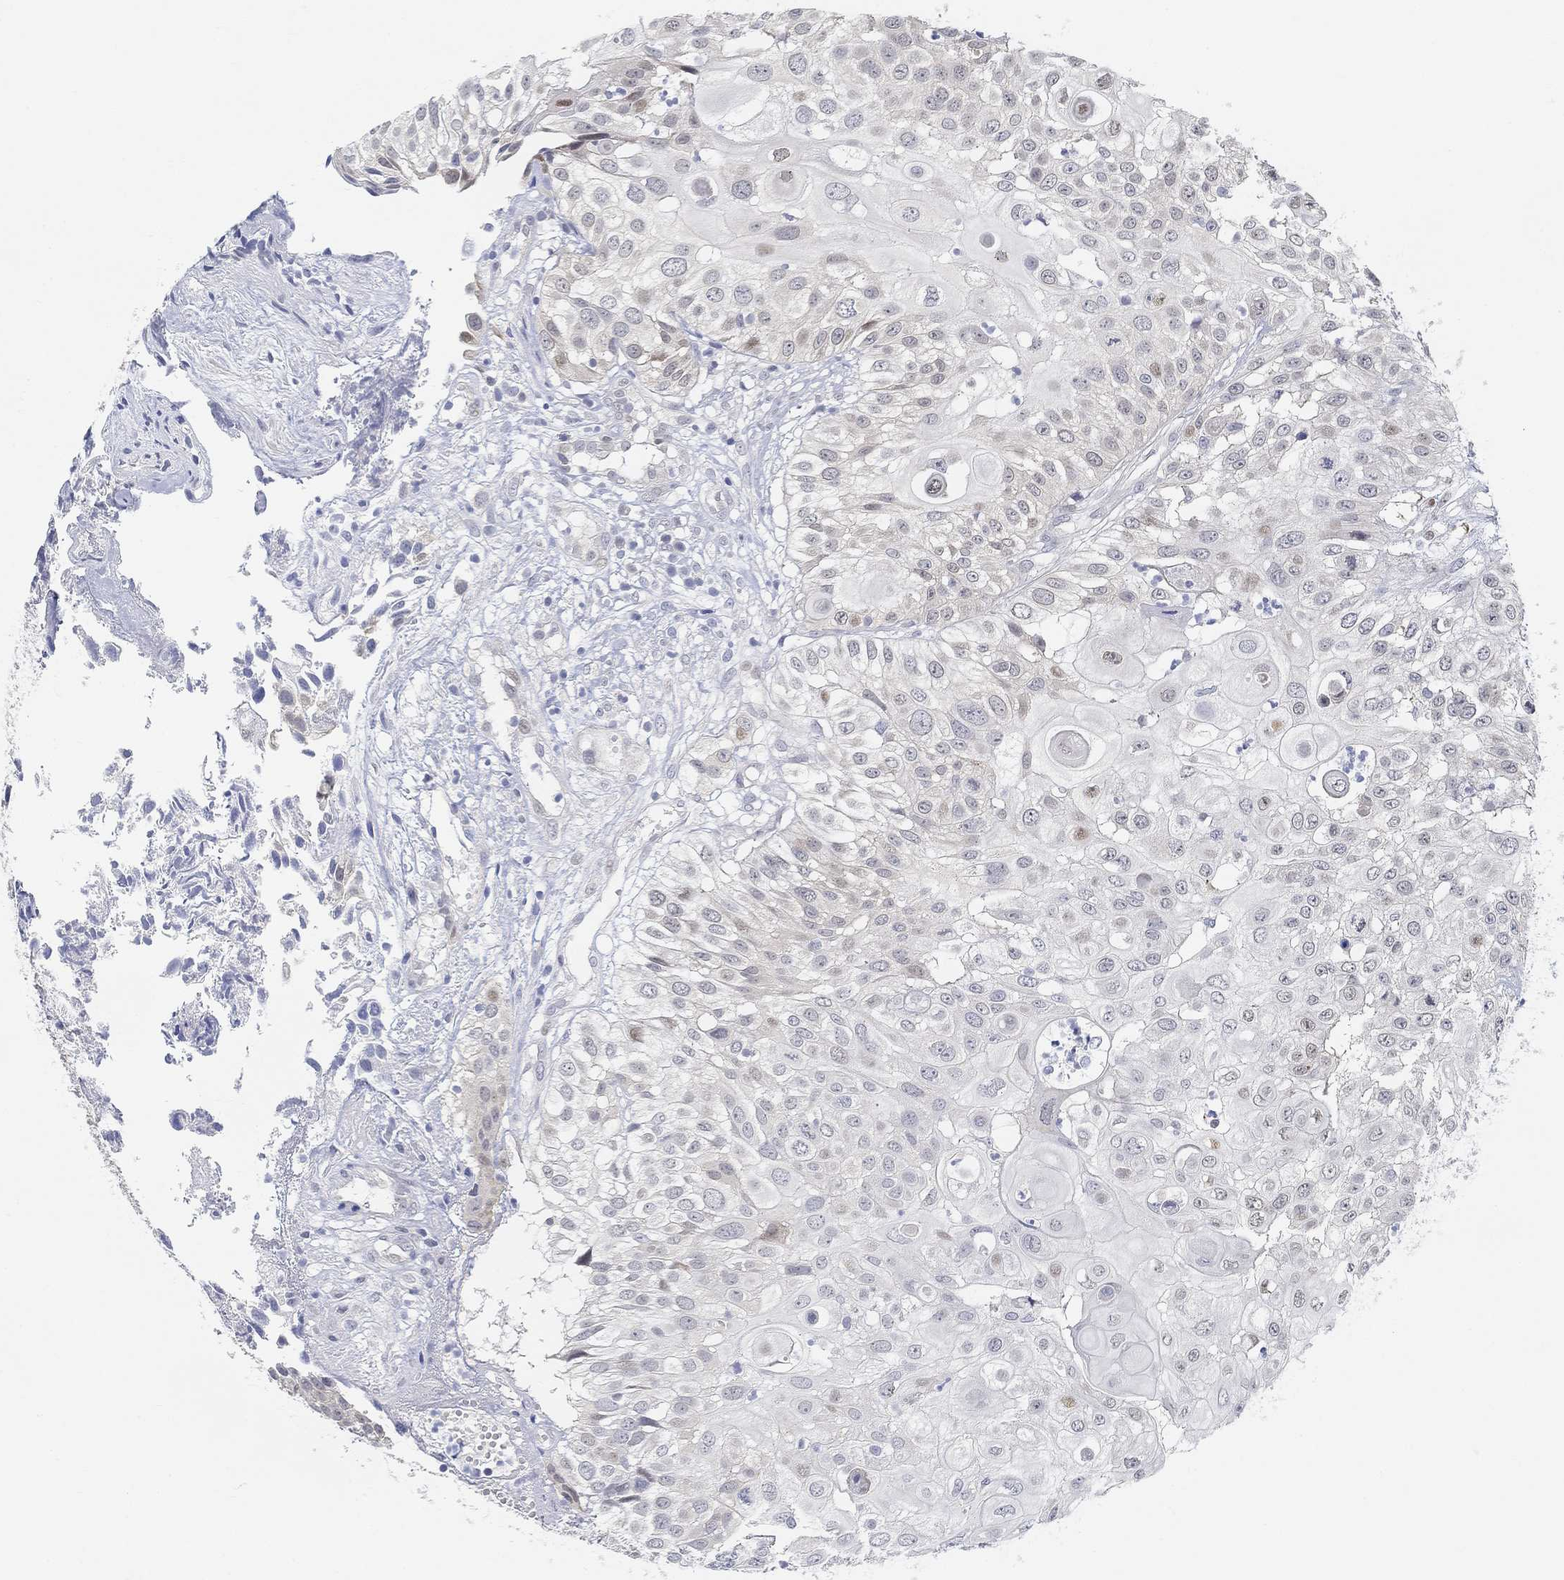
{"staining": {"intensity": "negative", "quantity": "none", "location": "none"}, "tissue": "urothelial cancer", "cell_type": "Tumor cells", "image_type": "cancer", "snomed": [{"axis": "morphology", "description": "Urothelial carcinoma, High grade"}, {"axis": "topography", "description": "Urinary bladder"}], "caption": "The histopathology image exhibits no staining of tumor cells in urothelial cancer.", "gene": "SNTG2", "patient": {"sex": "female", "age": 79}}